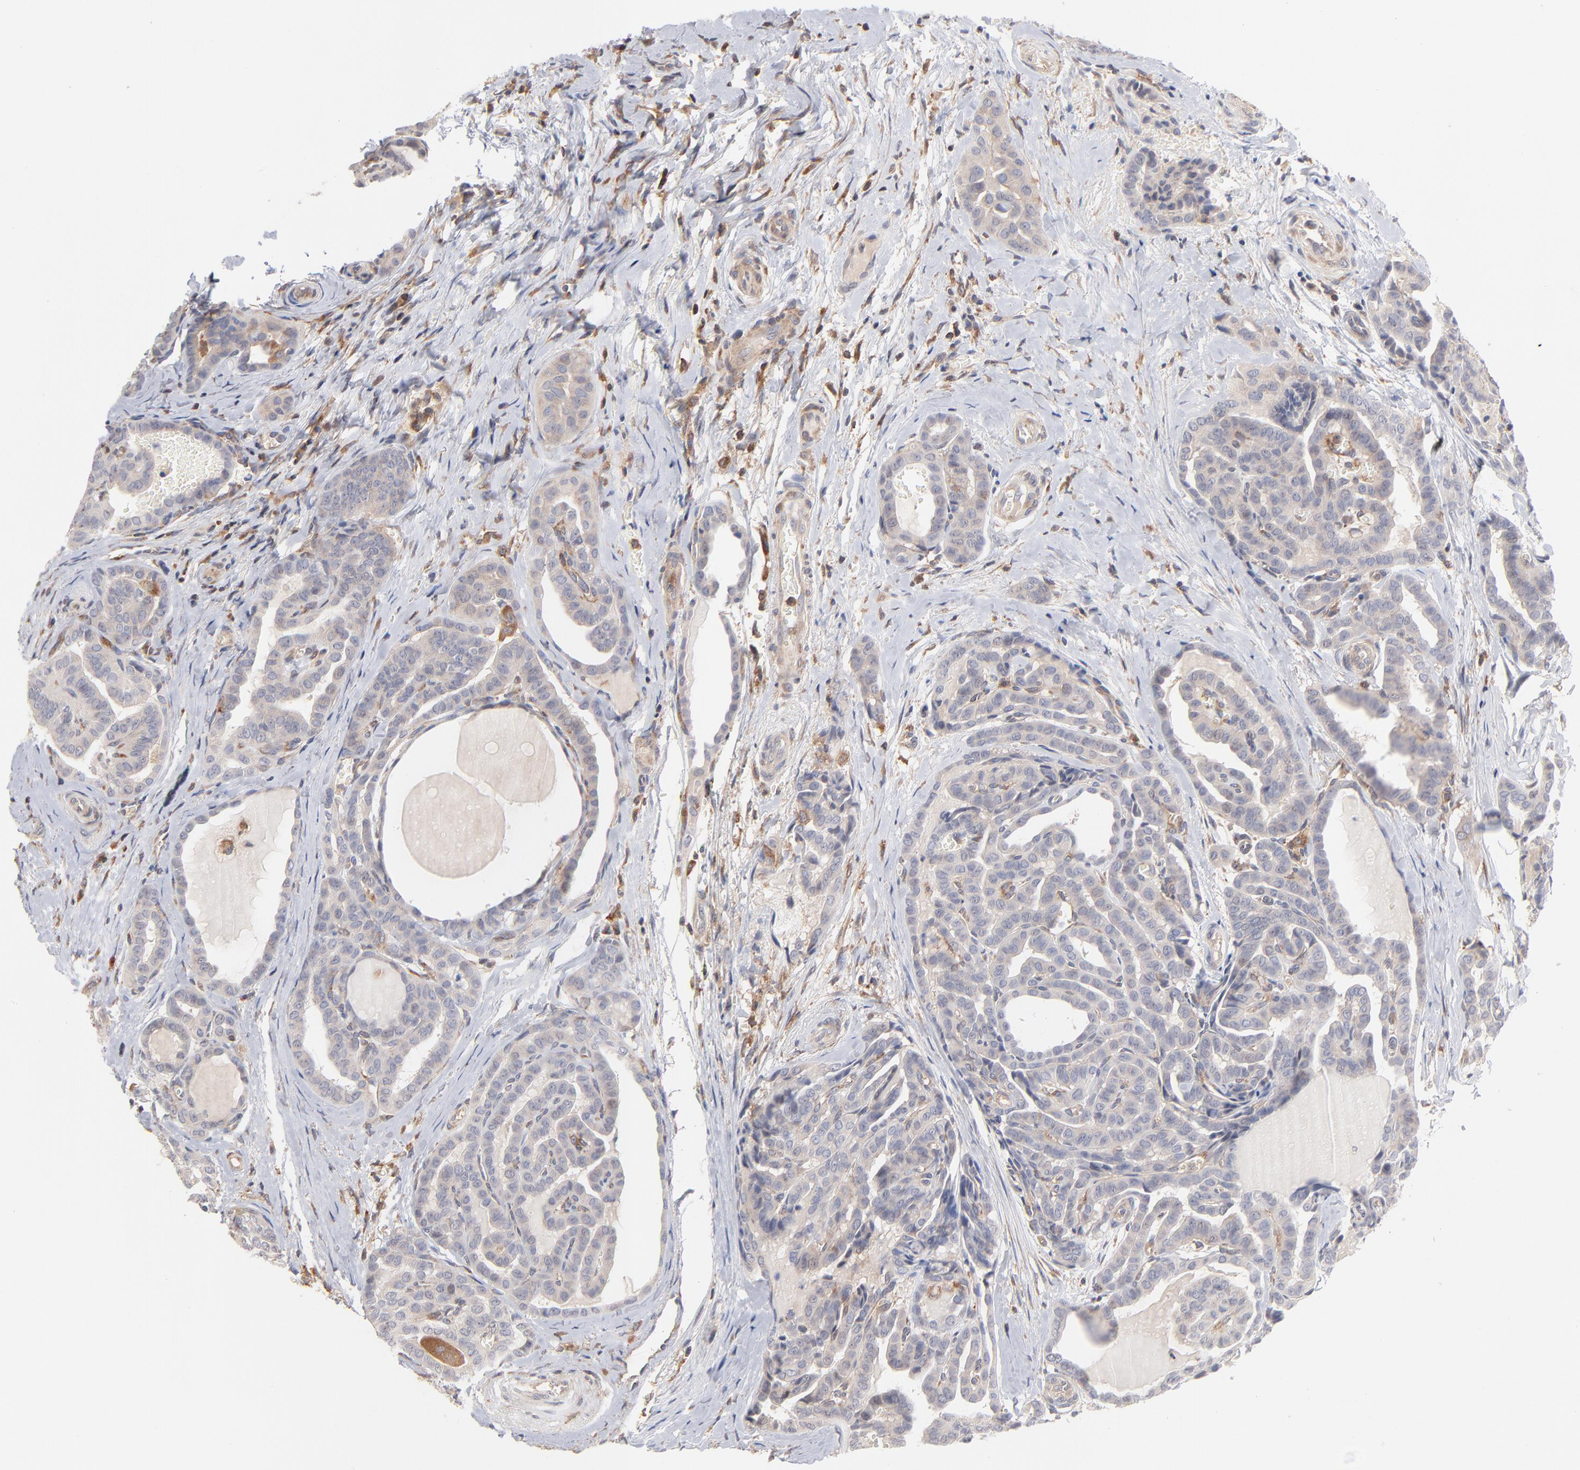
{"staining": {"intensity": "negative", "quantity": "none", "location": "none"}, "tissue": "thyroid cancer", "cell_type": "Tumor cells", "image_type": "cancer", "snomed": [{"axis": "morphology", "description": "Carcinoma, NOS"}, {"axis": "topography", "description": "Thyroid gland"}], "caption": "There is no significant staining in tumor cells of thyroid cancer. (Immunohistochemistry (ihc), brightfield microscopy, high magnification).", "gene": "WIPF1", "patient": {"sex": "female", "age": 91}}